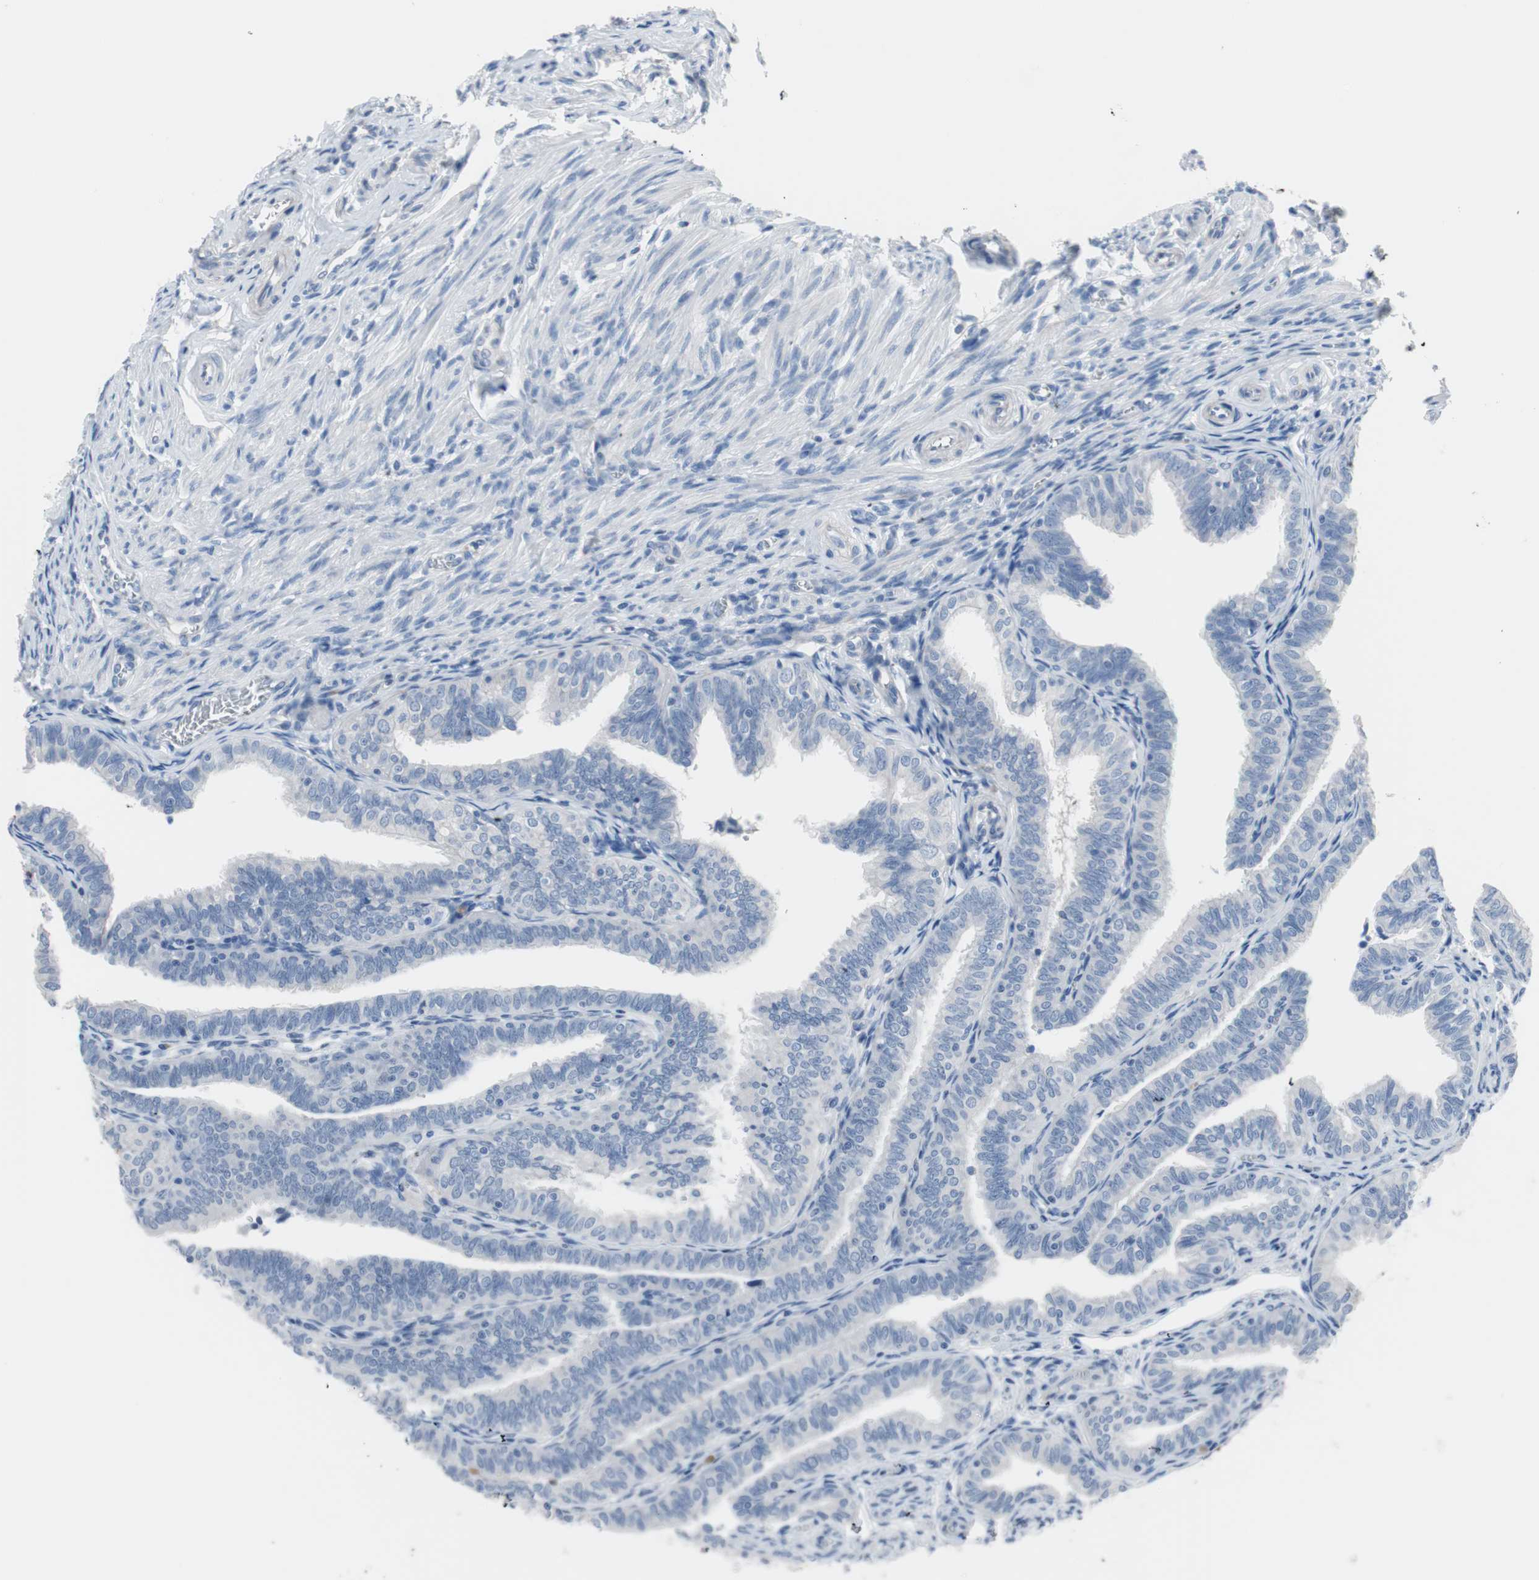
{"staining": {"intensity": "negative", "quantity": "none", "location": "none"}, "tissue": "fallopian tube", "cell_type": "Glandular cells", "image_type": "normal", "snomed": [{"axis": "morphology", "description": "Normal tissue, NOS"}, {"axis": "topography", "description": "Fallopian tube"}], "caption": "This is an immunohistochemistry (IHC) image of unremarkable fallopian tube. There is no staining in glandular cells.", "gene": "ULBP1", "patient": {"sex": "female", "age": 46}}